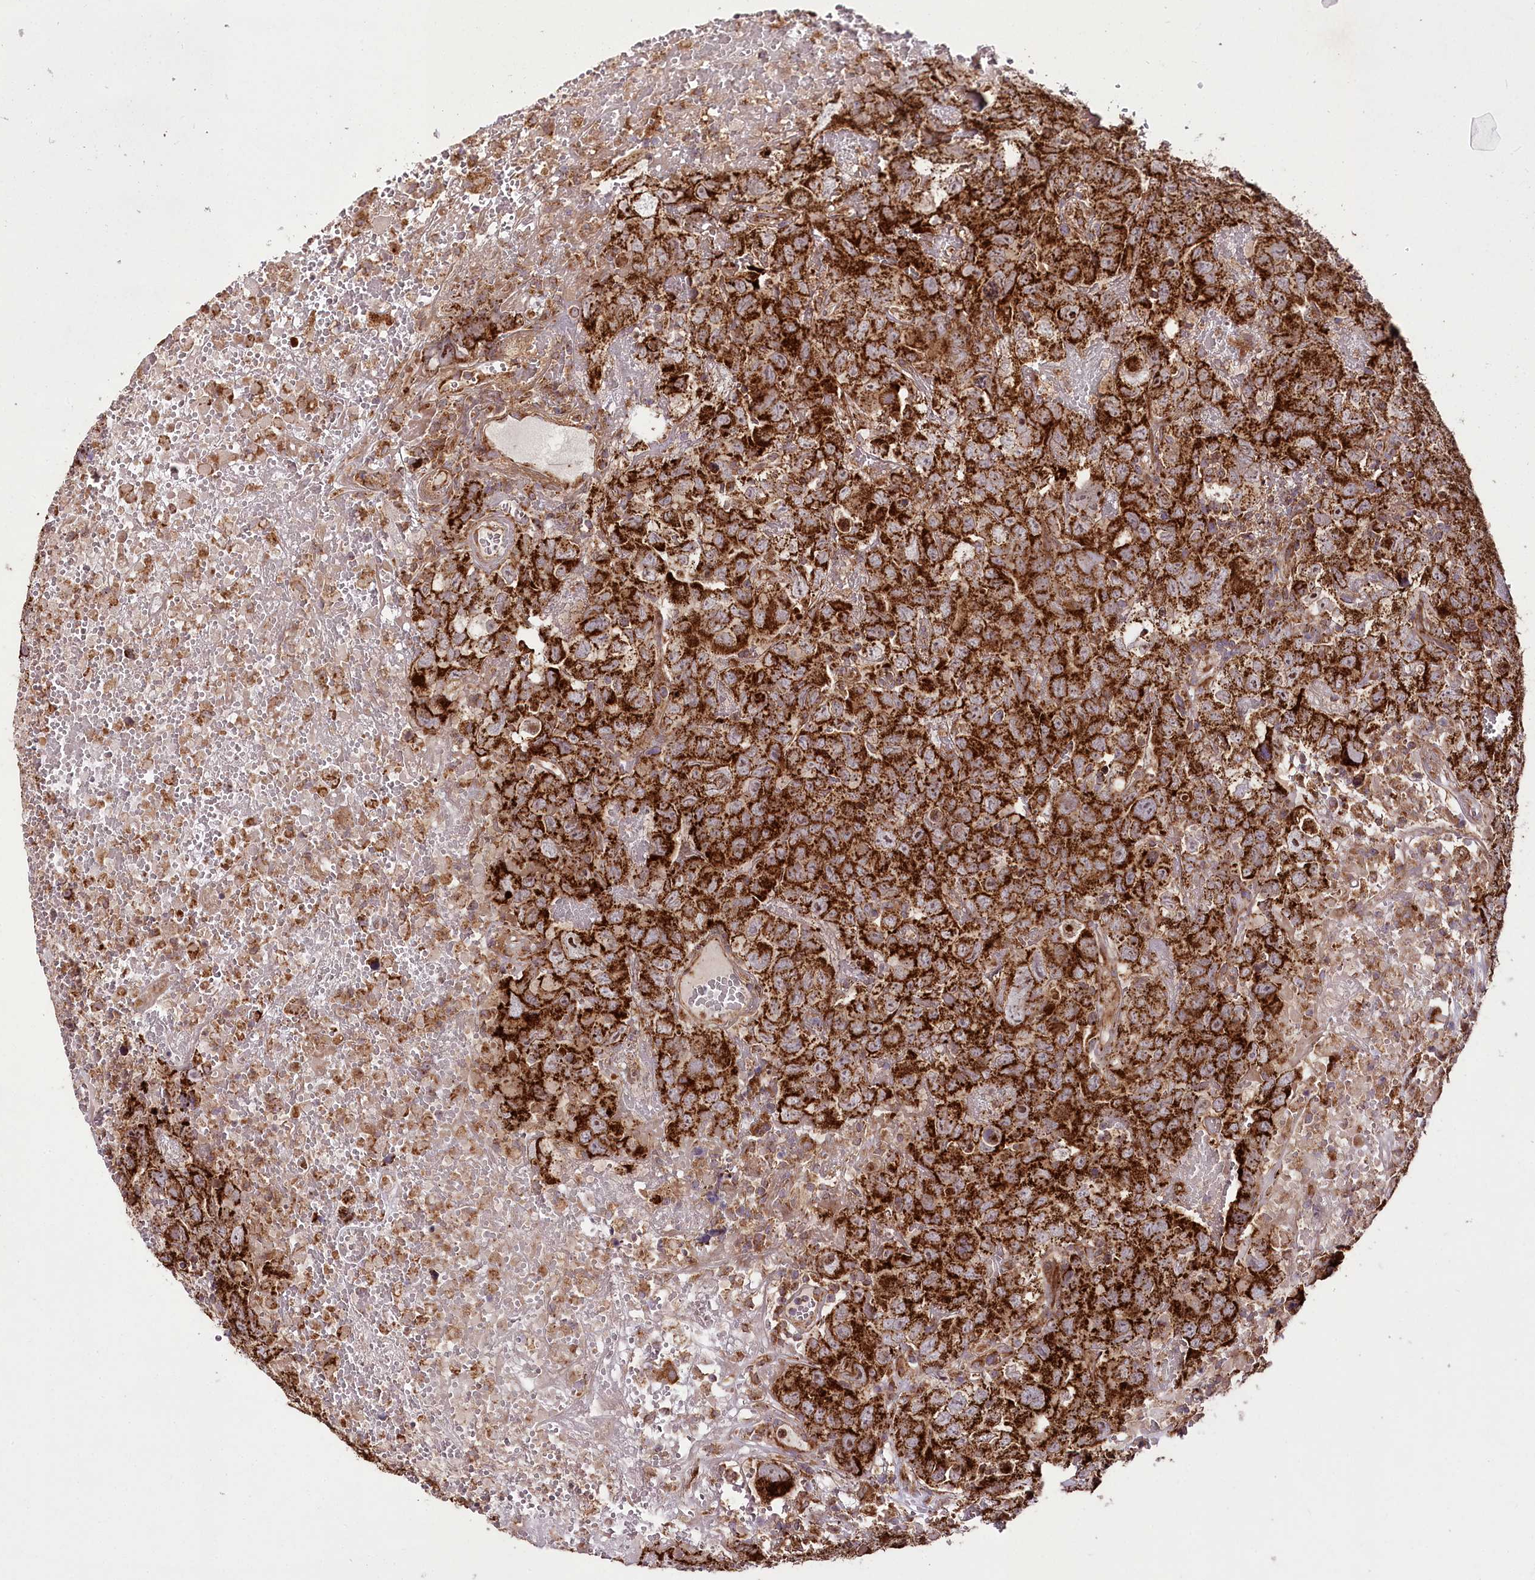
{"staining": {"intensity": "strong", "quantity": ">75%", "location": "cytoplasmic/membranous"}, "tissue": "testis cancer", "cell_type": "Tumor cells", "image_type": "cancer", "snomed": [{"axis": "morphology", "description": "Carcinoma, Embryonal, NOS"}, {"axis": "topography", "description": "Testis"}], "caption": "Immunohistochemical staining of testis cancer (embryonal carcinoma) reveals strong cytoplasmic/membranous protein expression in about >75% of tumor cells.", "gene": "RAB7A", "patient": {"sex": "male", "age": 45}}